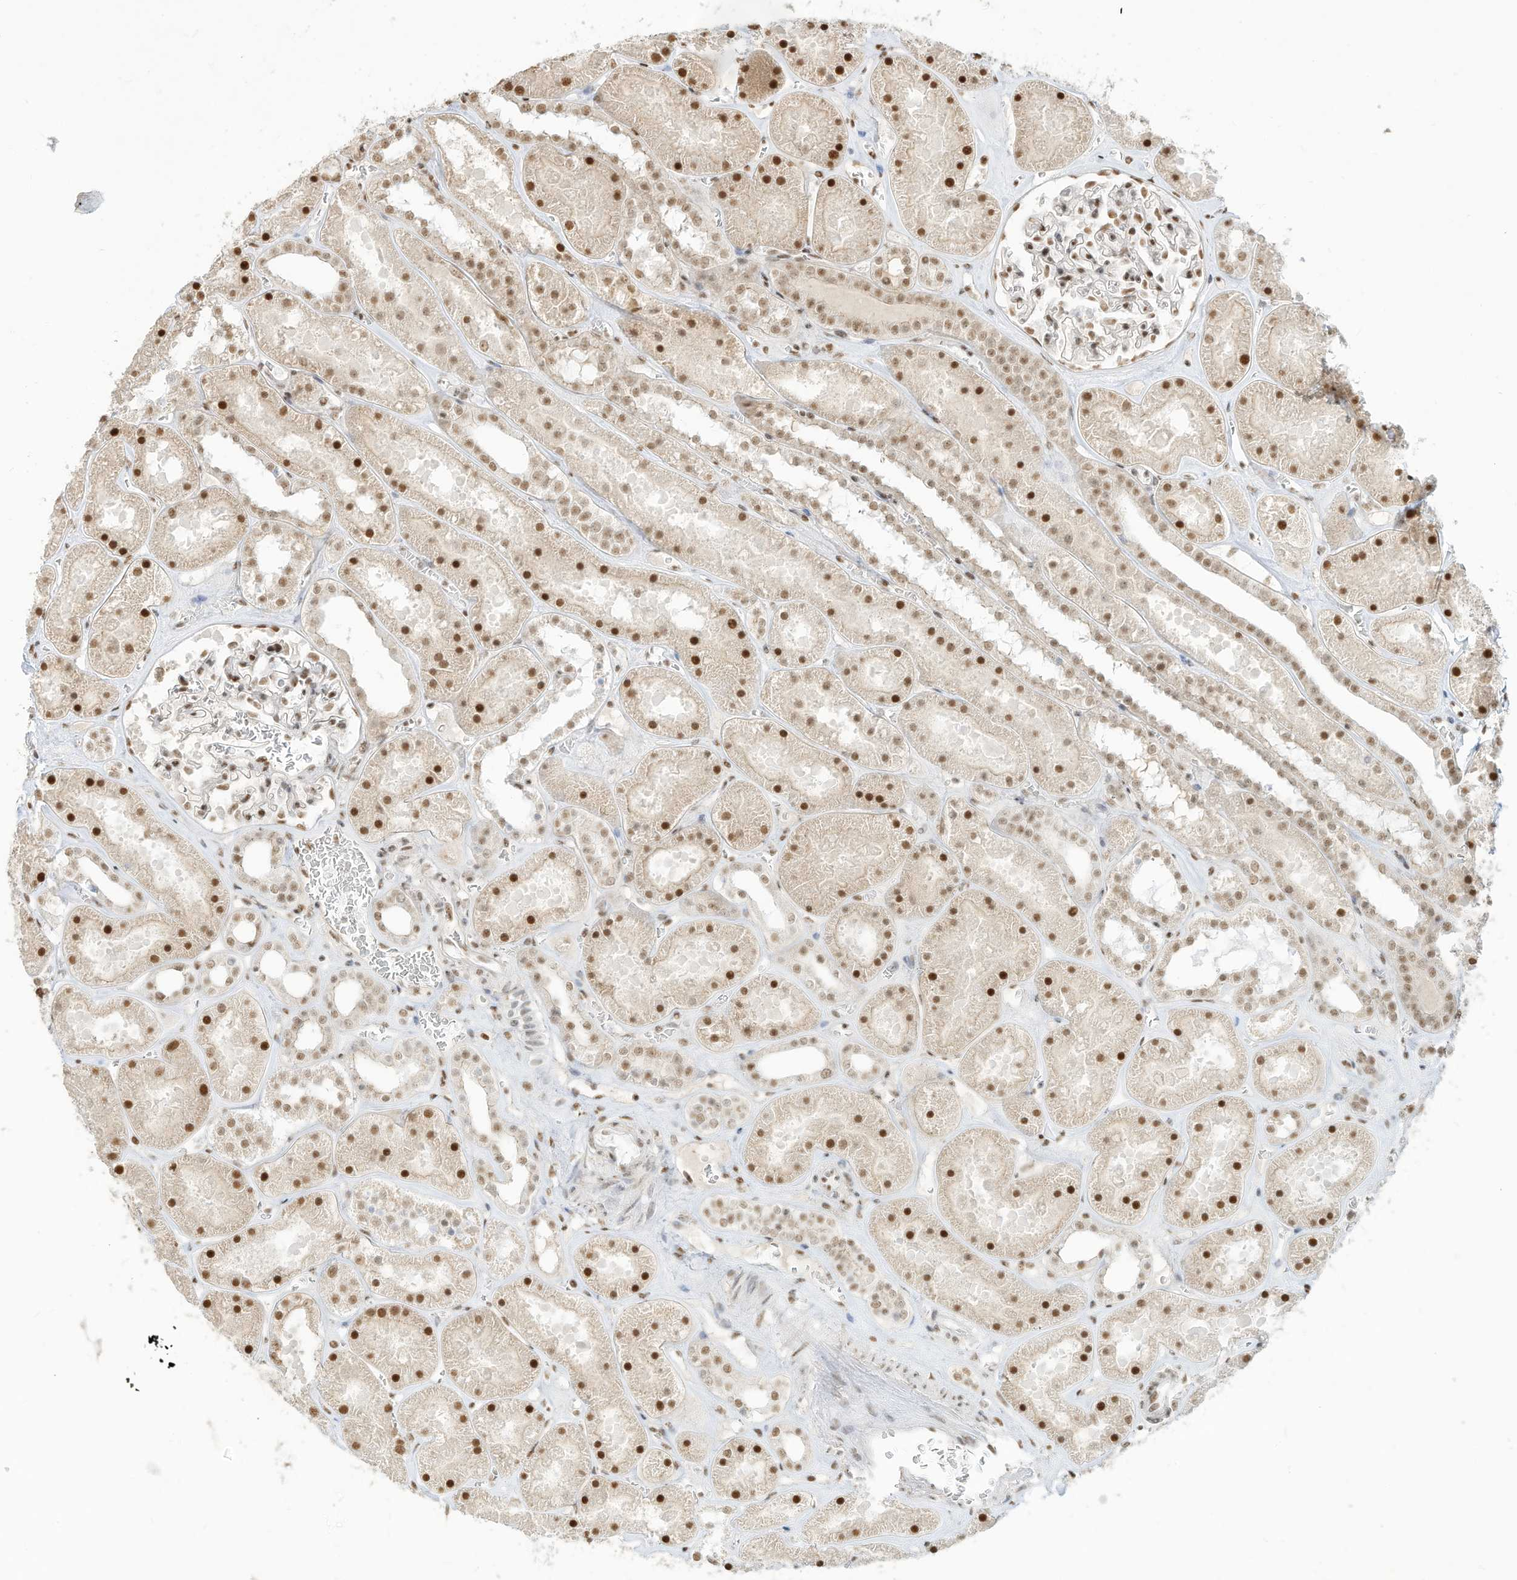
{"staining": {"intensity": "moderate", "quantity": "25%-75%", "location": "nuclear"}, "tissue": "kidney", "cell_type": "Cells in glomeruli", "image_type": "normal", "snomed": [{"axis": "morphology", "description": "Normal tissue, NOS"}, {"axis": "topography", "description": "Kidney"}], "caption": "IHC (DAB (3,3'-diaminobenzidine)) staining of normal human kidney displays moderate nuclear protein positivity in about 25%-75% of cells in glomeruli.", "gene": "NHSL1", "patient": {"sex": "female", "age": 41}}